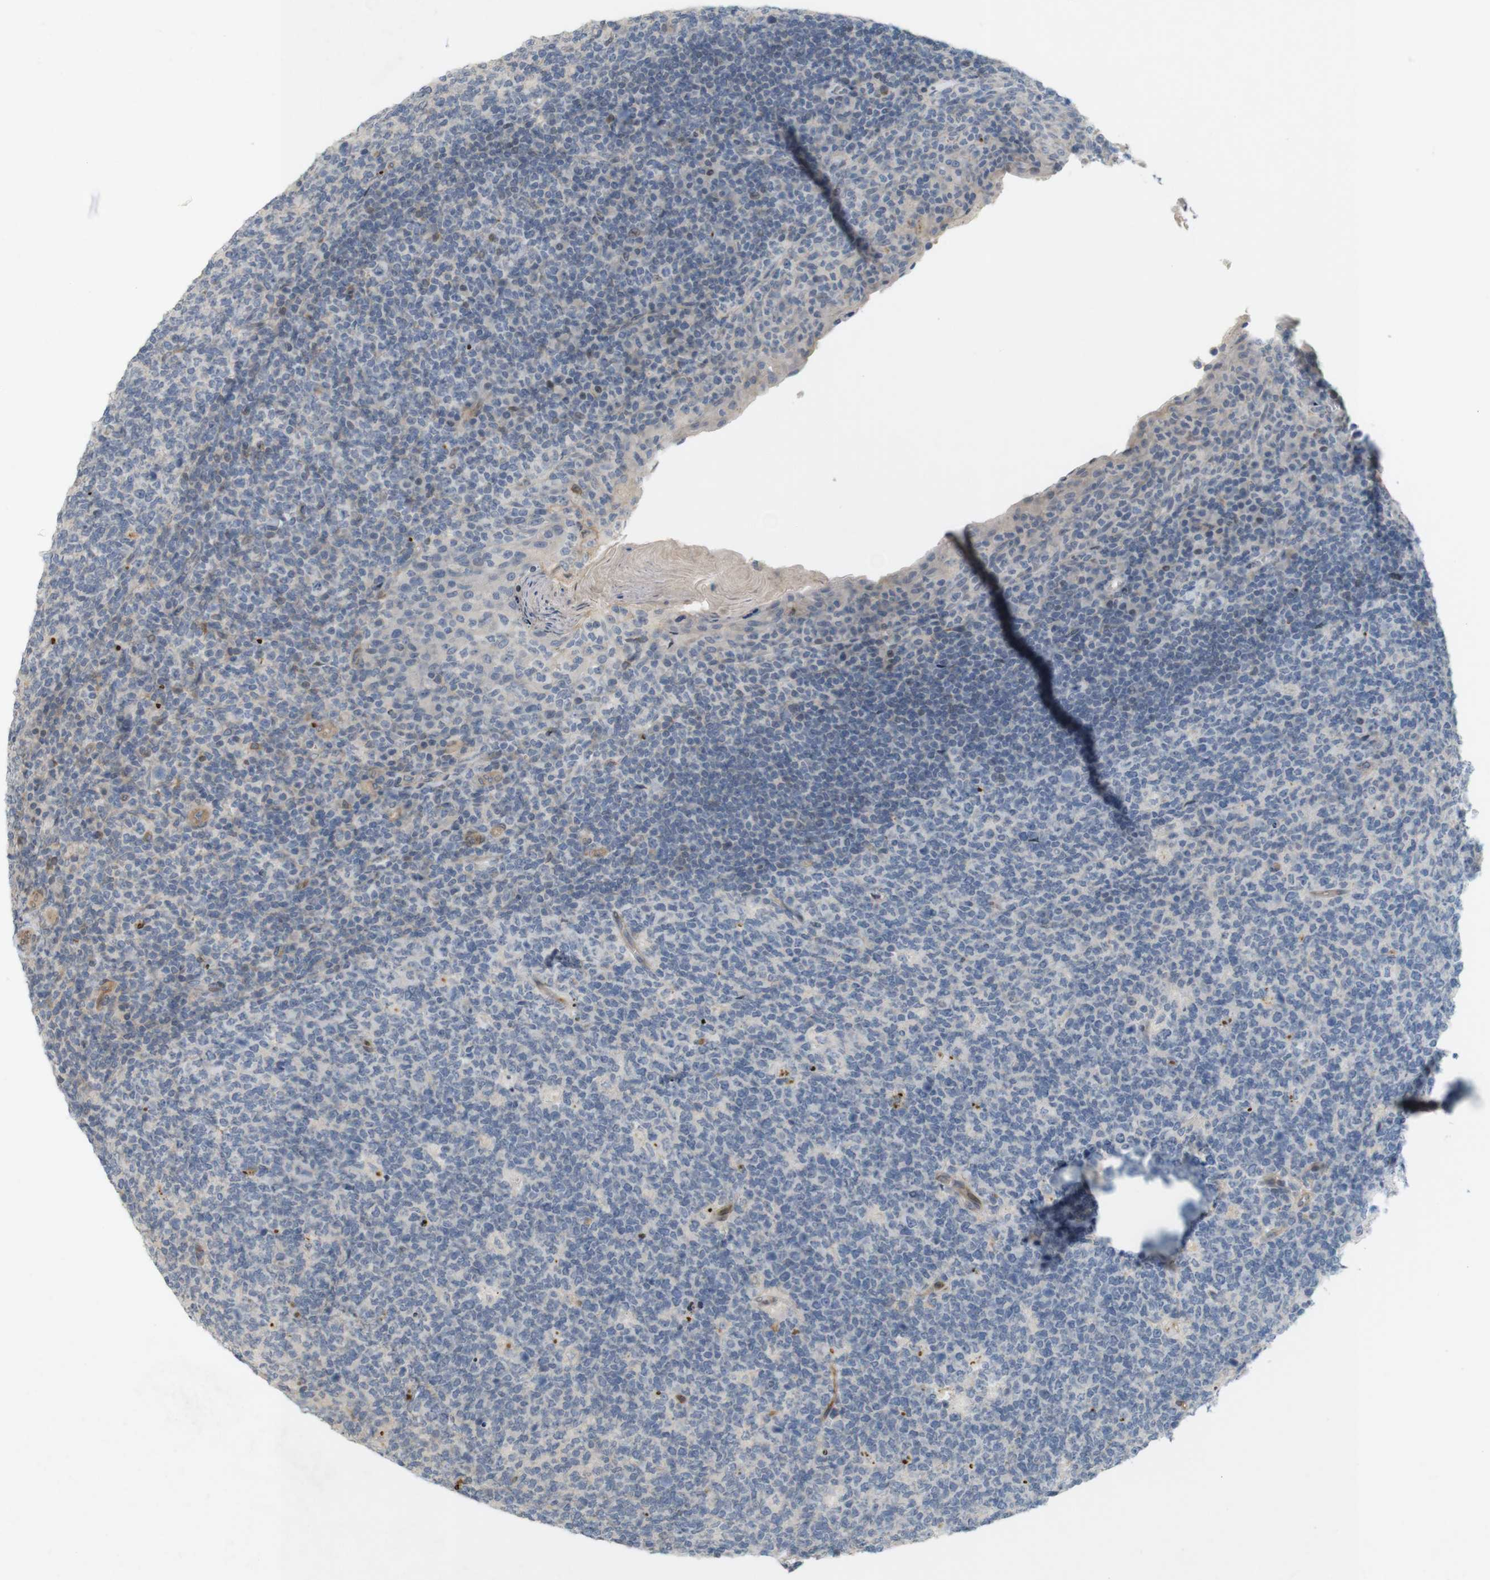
{"staining": {"intensity": "negative", "quantity": "none", "location": "none"}, "tissue": "tonsil", "cell_type": "Germinal center cells", "image_type": "normal", "snomed": [{"axis": "morphology", "description": "Normal tissue, NOS"}, {"axis": "topography", "description": "Tonsil"}], "caption": "DAB immunohistochemical staining of normal human tonsil demonstrates no significant expression in germinal center cells.", "gene": "PPP1R14A", "patient": {"sex": "male", "age": 17}}